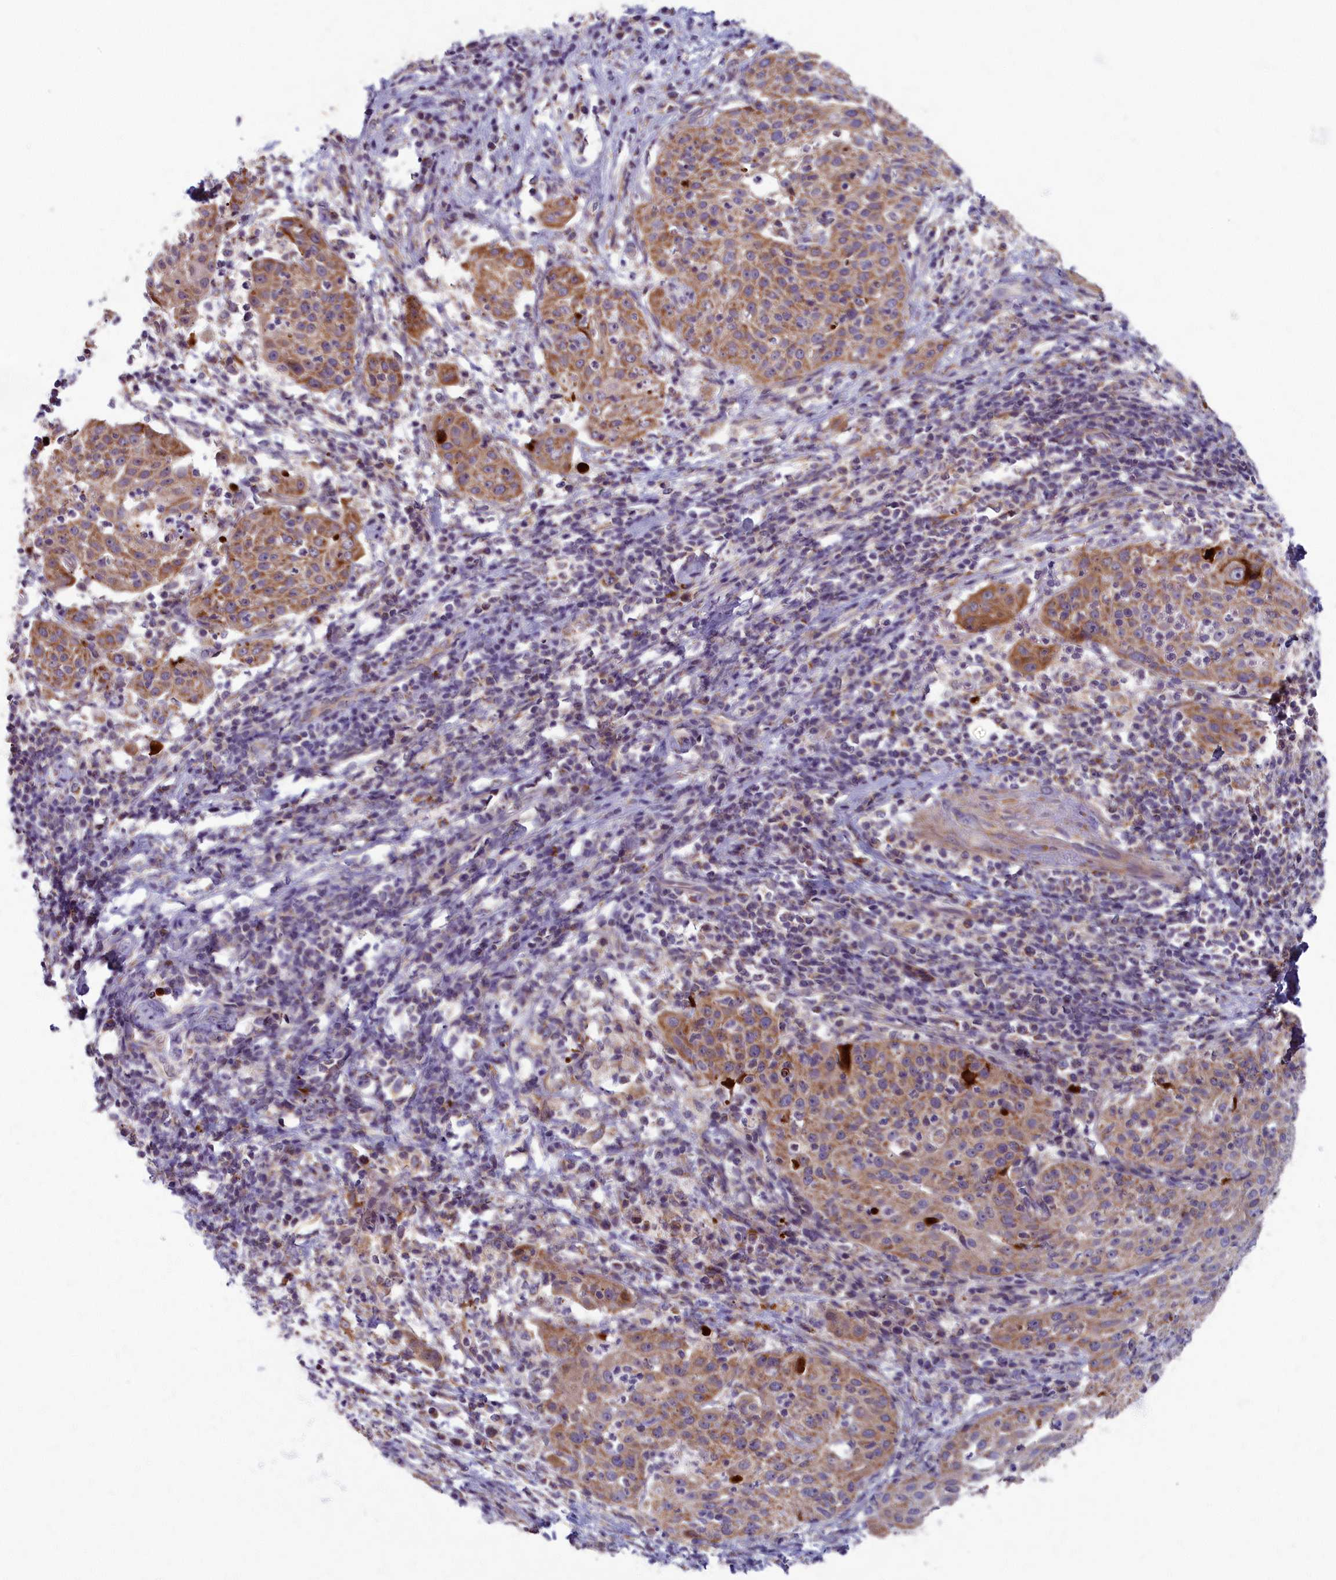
{"staining": {"intensity": "moderate", "quantity": ">75%", "location": "cytoplasmic/membranous"}, "tissue": "cervical cancer", "cell_type": "Tumor cells", "image_type": "cancer", "snomed": [{"axis": "morphology", "description": "Squamous cell carcinoma, NOS"}, {"axis": "topography", "description": "Cervix"}], "caption": "Immunohistochemical staining of cervical squamous cell carcinoma reveals moderate cytoplasmic/membranous protein positivity in approximately >75% of tumor cells.", "gene": "MRPS25", "patient": {"sex": "female", "age": 57}}